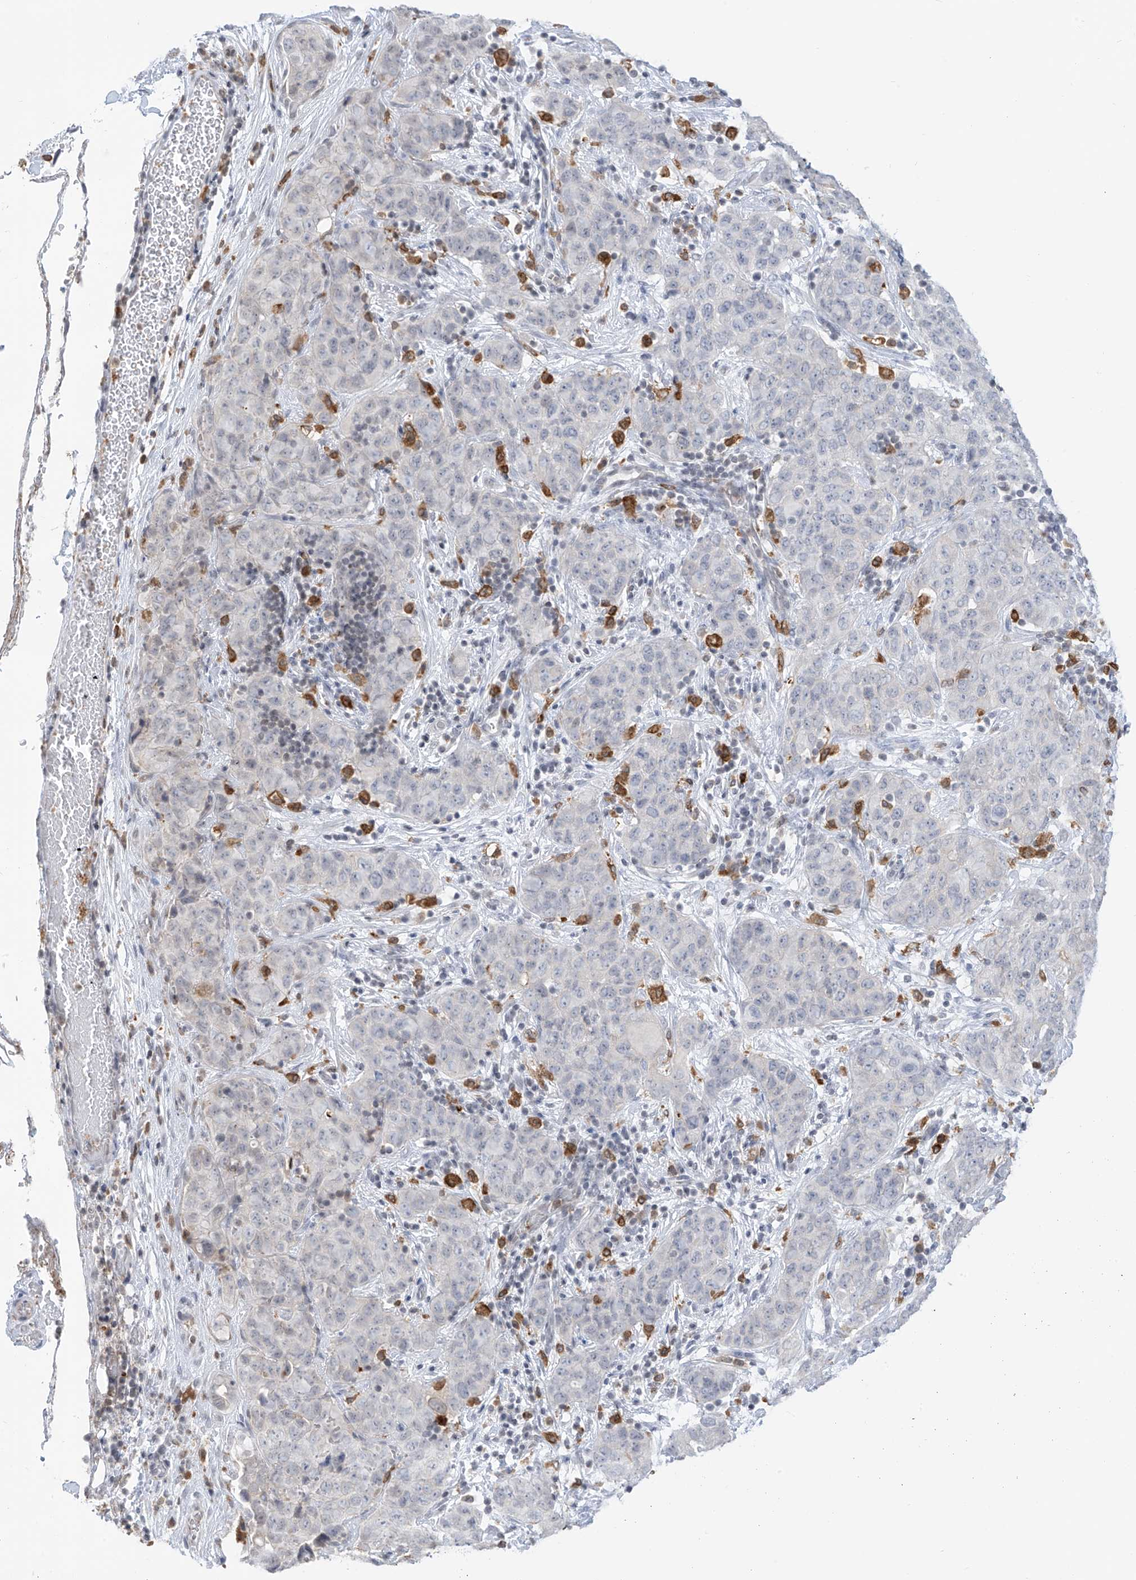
{"staining": {"intensity": "negative", "quantity": "none", "location": "none"}, "tissue": "stomach cancer", "cell_type": "Tumor cells", "image_type": "cancer", "snomed": [{"axis": "morphology", "description": "Normal tissue, NOS"}, {"axis": "morphology", "description": "Adenocarcinoma, NOS"}, {"axis": "topography", "description": "Lymph node"}, {"axis": "topography", "description": "Stomach"}], "caption": "Tumor cells are negative for brown protein staining in adenocarcinoma (stomach). The staining is performed using DAB (3,3'-diaminobenzidine) brown chromogen with nuclei counter-stained in using hematoxylin.", "gene": "TBXAS1", "patient": {"sex": "male", "age": 48}}